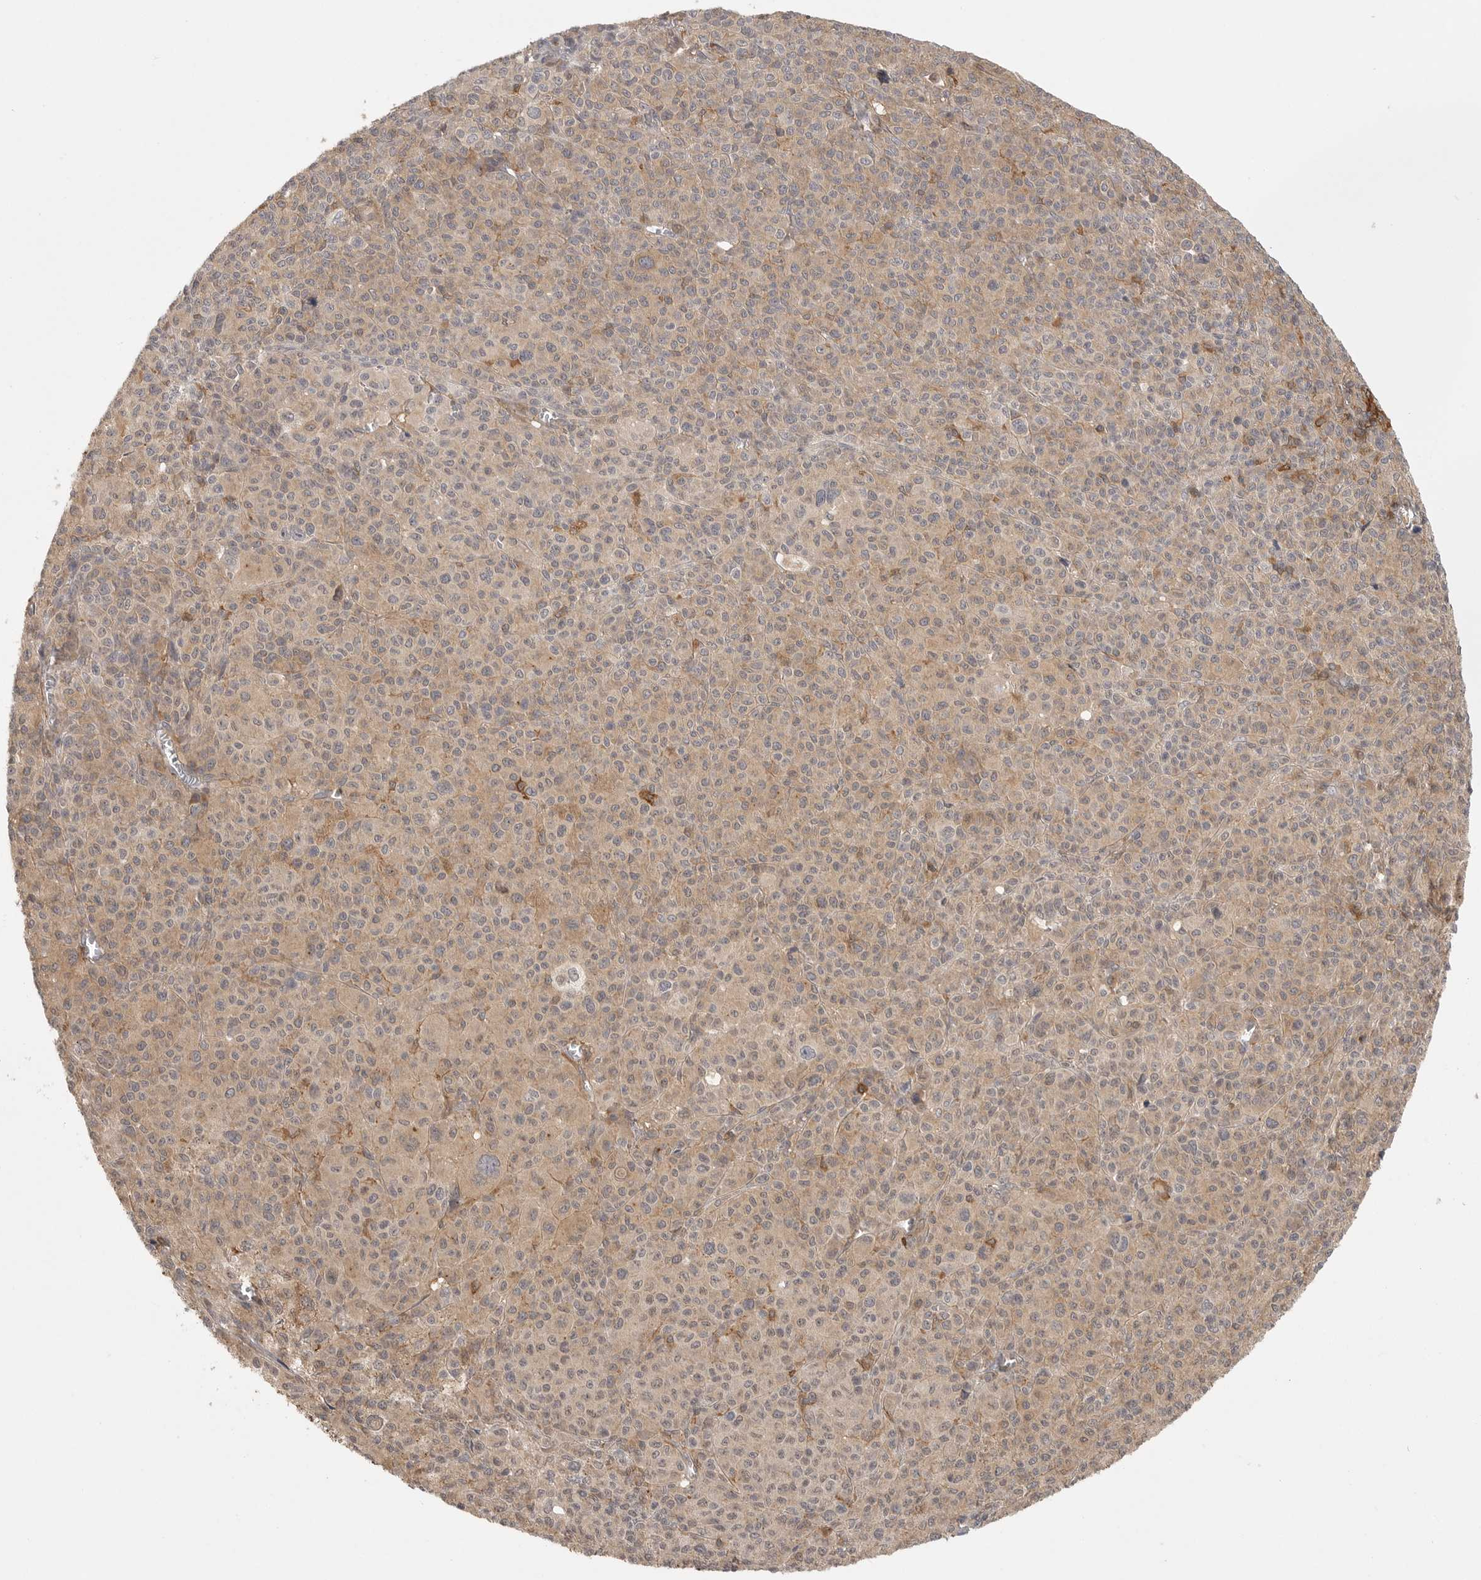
{"staining": {"intensity": "weak", "quantity": "25%-75%", "location": "cytoplasmic/membranous"}, "tissue": "melanoma", "cell_type": "Tumor cells", "image_type": "cancer", "snomed": [{"axis": "morphology", "description": "Malignant melanoma, Metastatic site"}, {"axis": "topography", "description": "Skin"}], "caption": "Melanoma tissue shows weak cytoplasmic/membranous expression in about 25%-75% of tumor cells", "gene": "DBNL", "patient": {"sex": "female", "age": 74}}